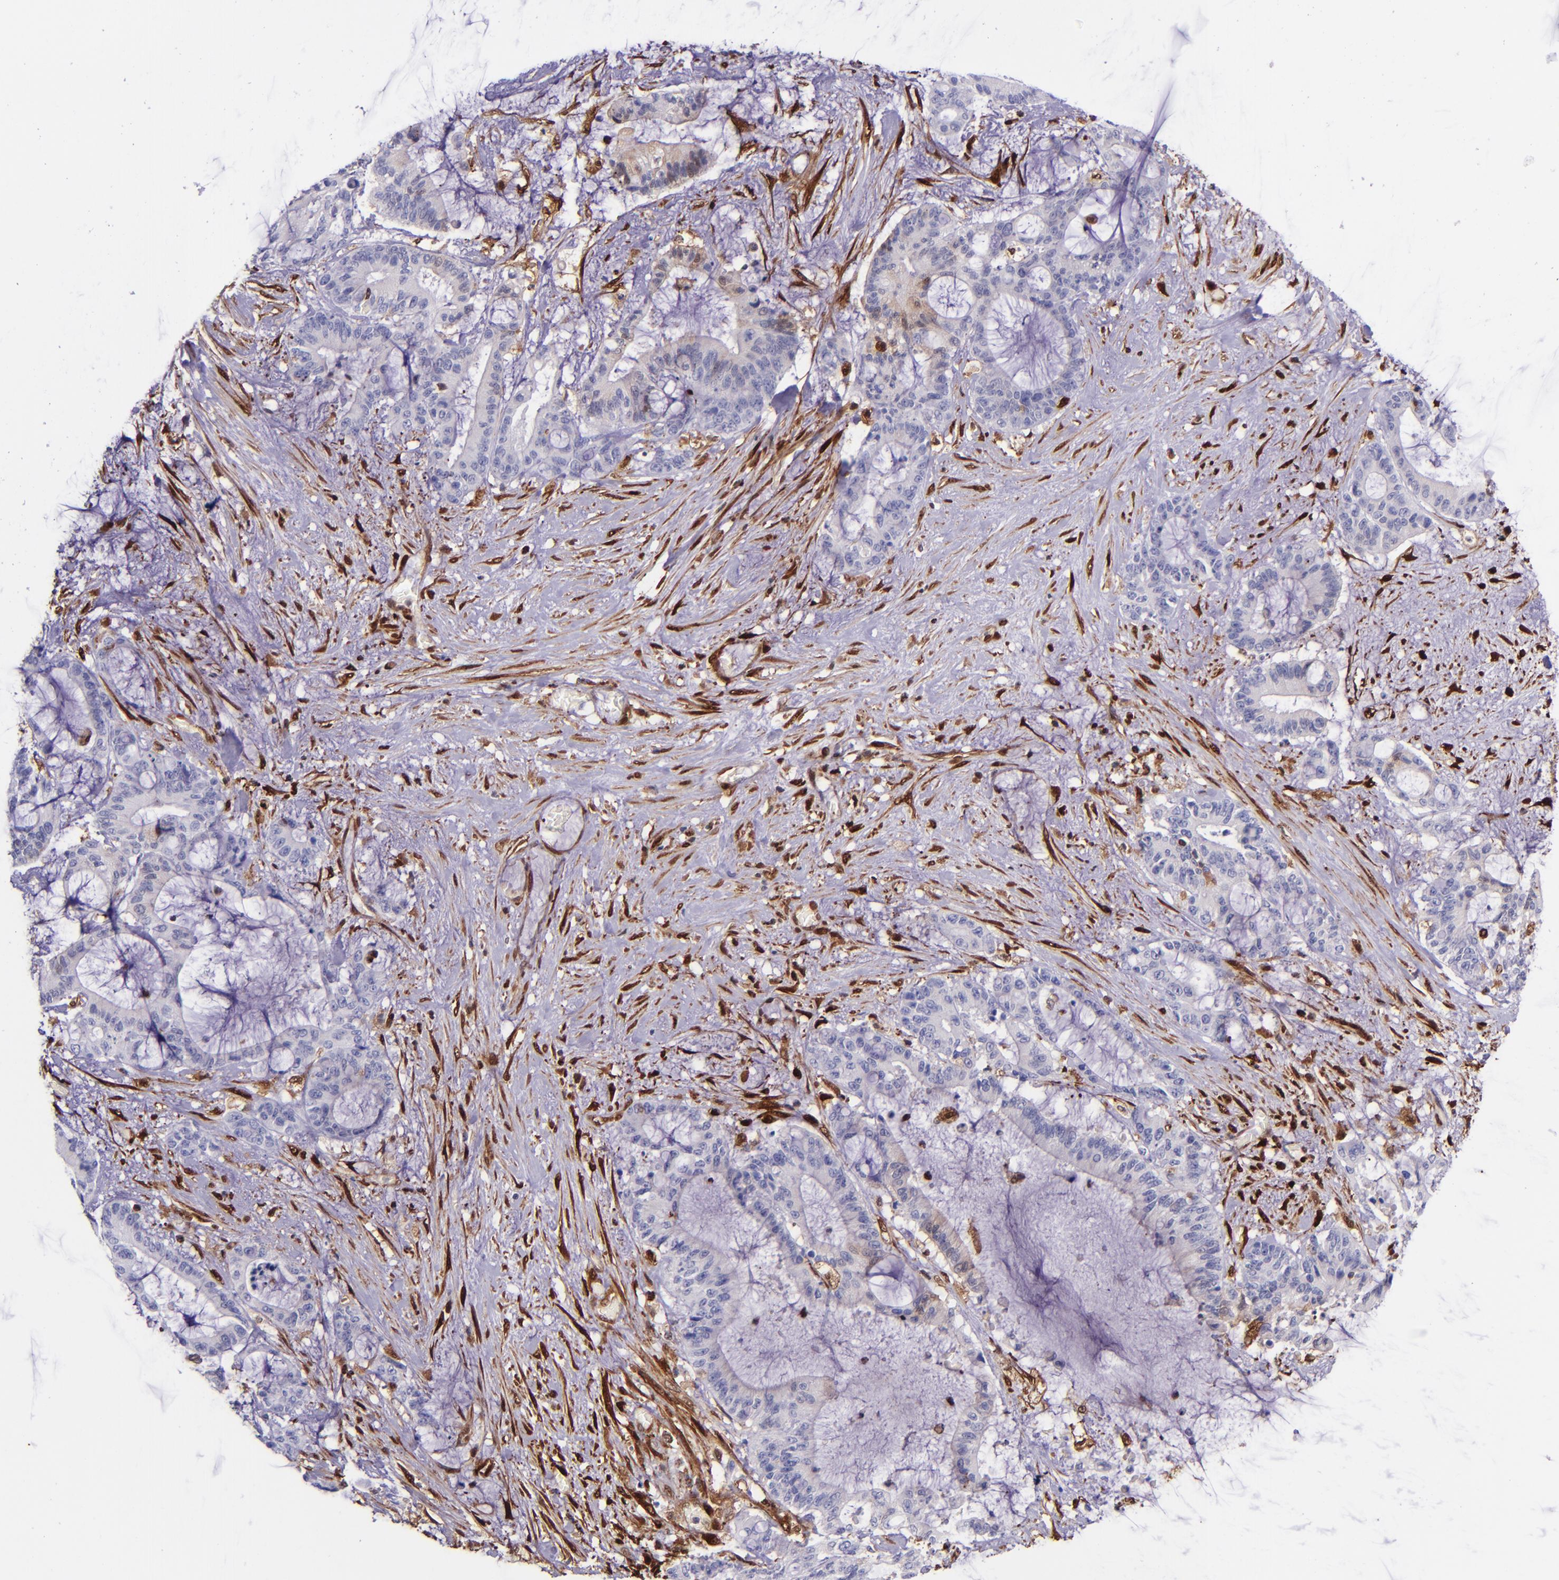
{"staining": {"intensity": "negative", "quantity": "none", "location": "none"}, "tissue": "liver cancer", "cell_type": "Tumor cells", "image_type": "cancer", "snomed": [{"axis": "morphology", "description": "Cholangiocarcinoma"}, {"axis": "topography", "description": "Liver"}], "caption": "High power microscopy micrograph of an immunohistochemistry (IHC) histopathology image of cholangiocarcinoma (liver), revealing no significant staining in tumor cells. (Stains: DAB (3,3'-diaminobenzidine) IHC with hematoxylin counter stain, Microscopy: brightfield microscopy at high magnification).", "gene": "LGALS1", "patient": {"sex": "female", "age": 73}}